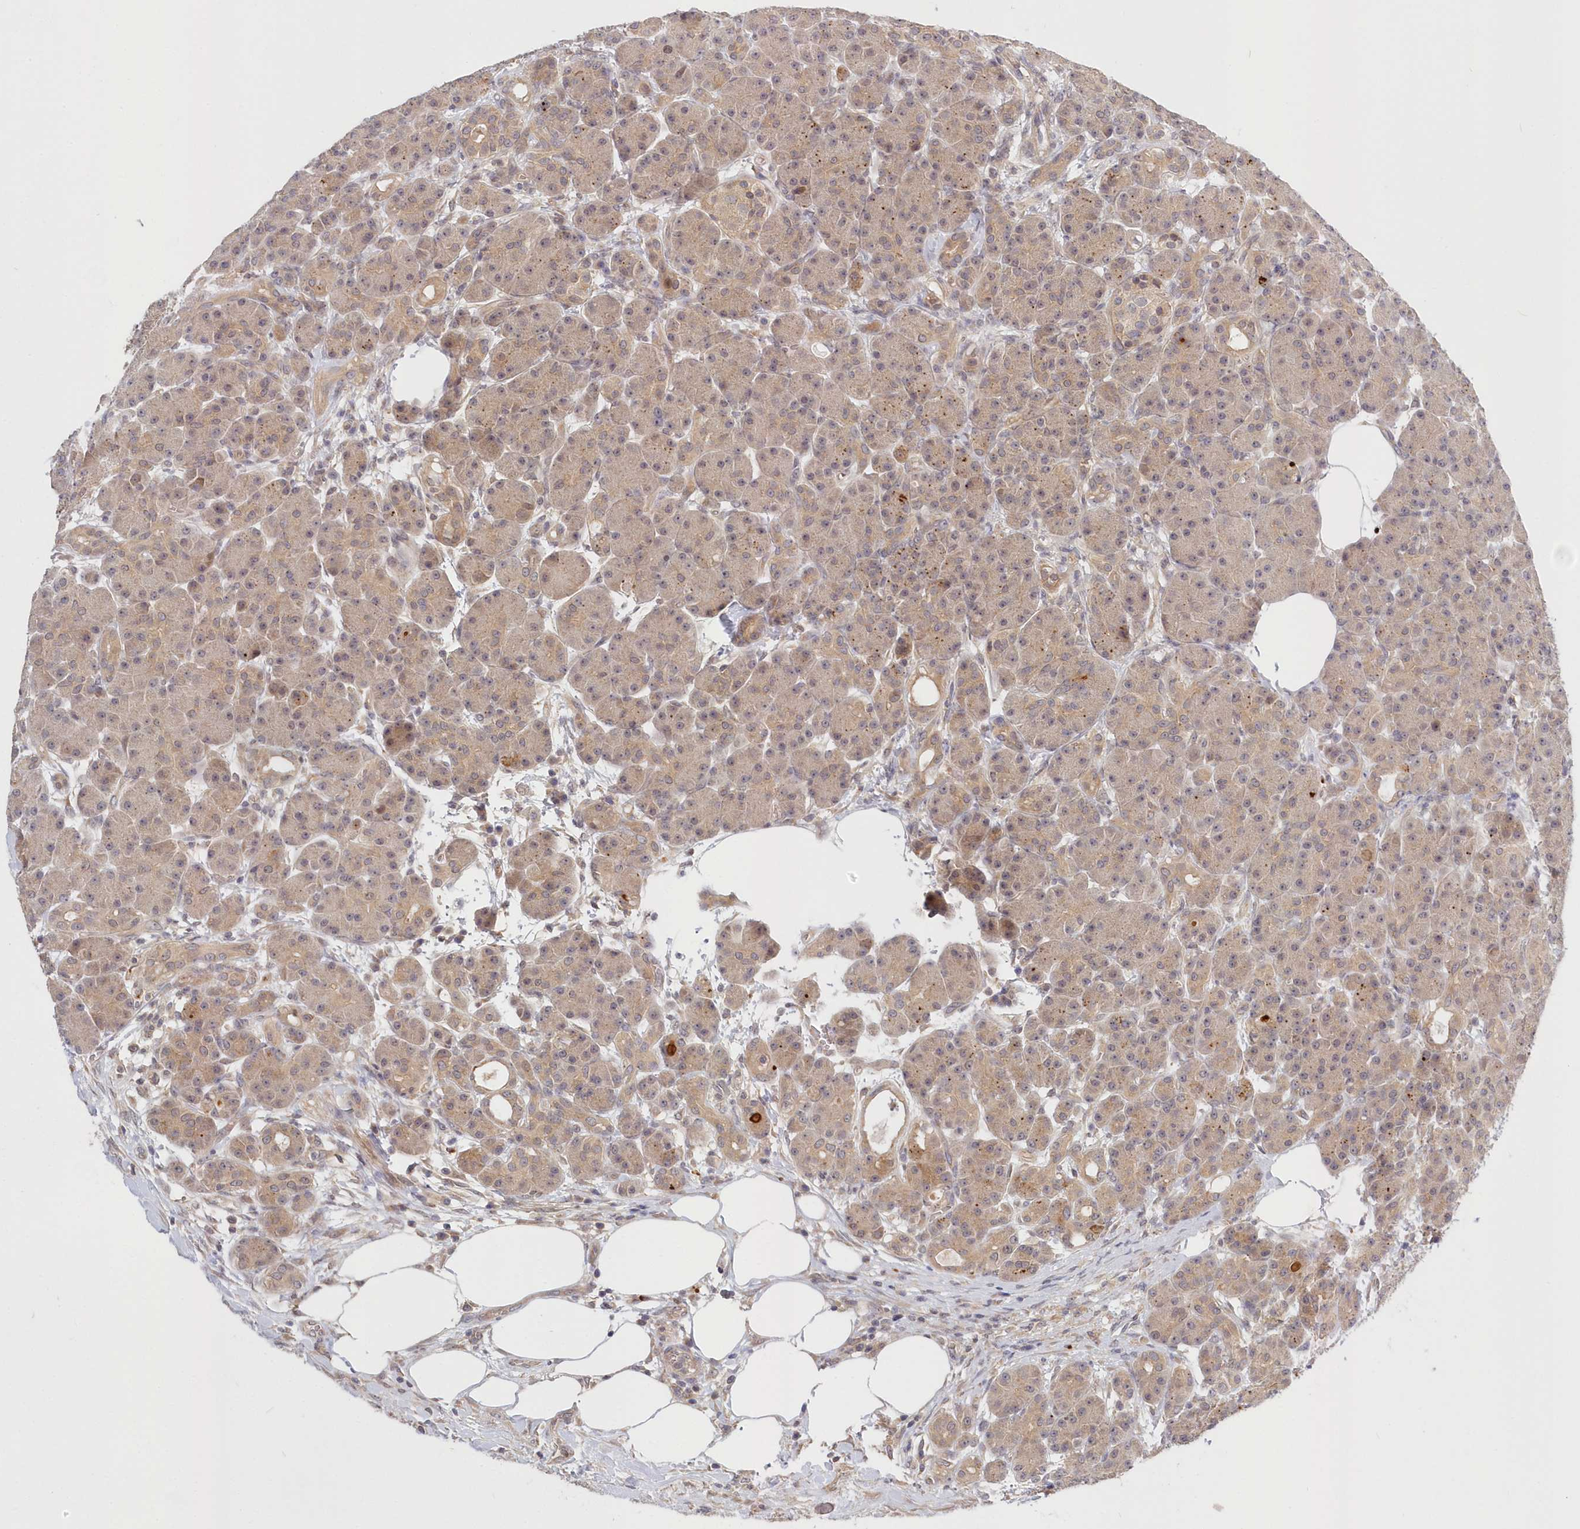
{"staining": {"intensity": "moderate", "quantity": "25%-75%", "location": "cytoplasmic/membranous"}, "tissue": "pancreas", "cell_type": "Exocrine glandular cells", "image_type": "normal", "snomed": [{"axis": "morphology", "description": "Normal tissue, NOS"}, {"axis": "topography", "description": "Pancreas"}], "caption": "DAB (3,3'-diaminobenzidine) immunohistochemical staining of unremarkable pancreas reveals moderate cytoplasmic/membranous protein positivity in approximately 25%-75% of exocrine glandular cells.", "gene": "KATNA1", "patient": {"sex": "male", "age": 63}}